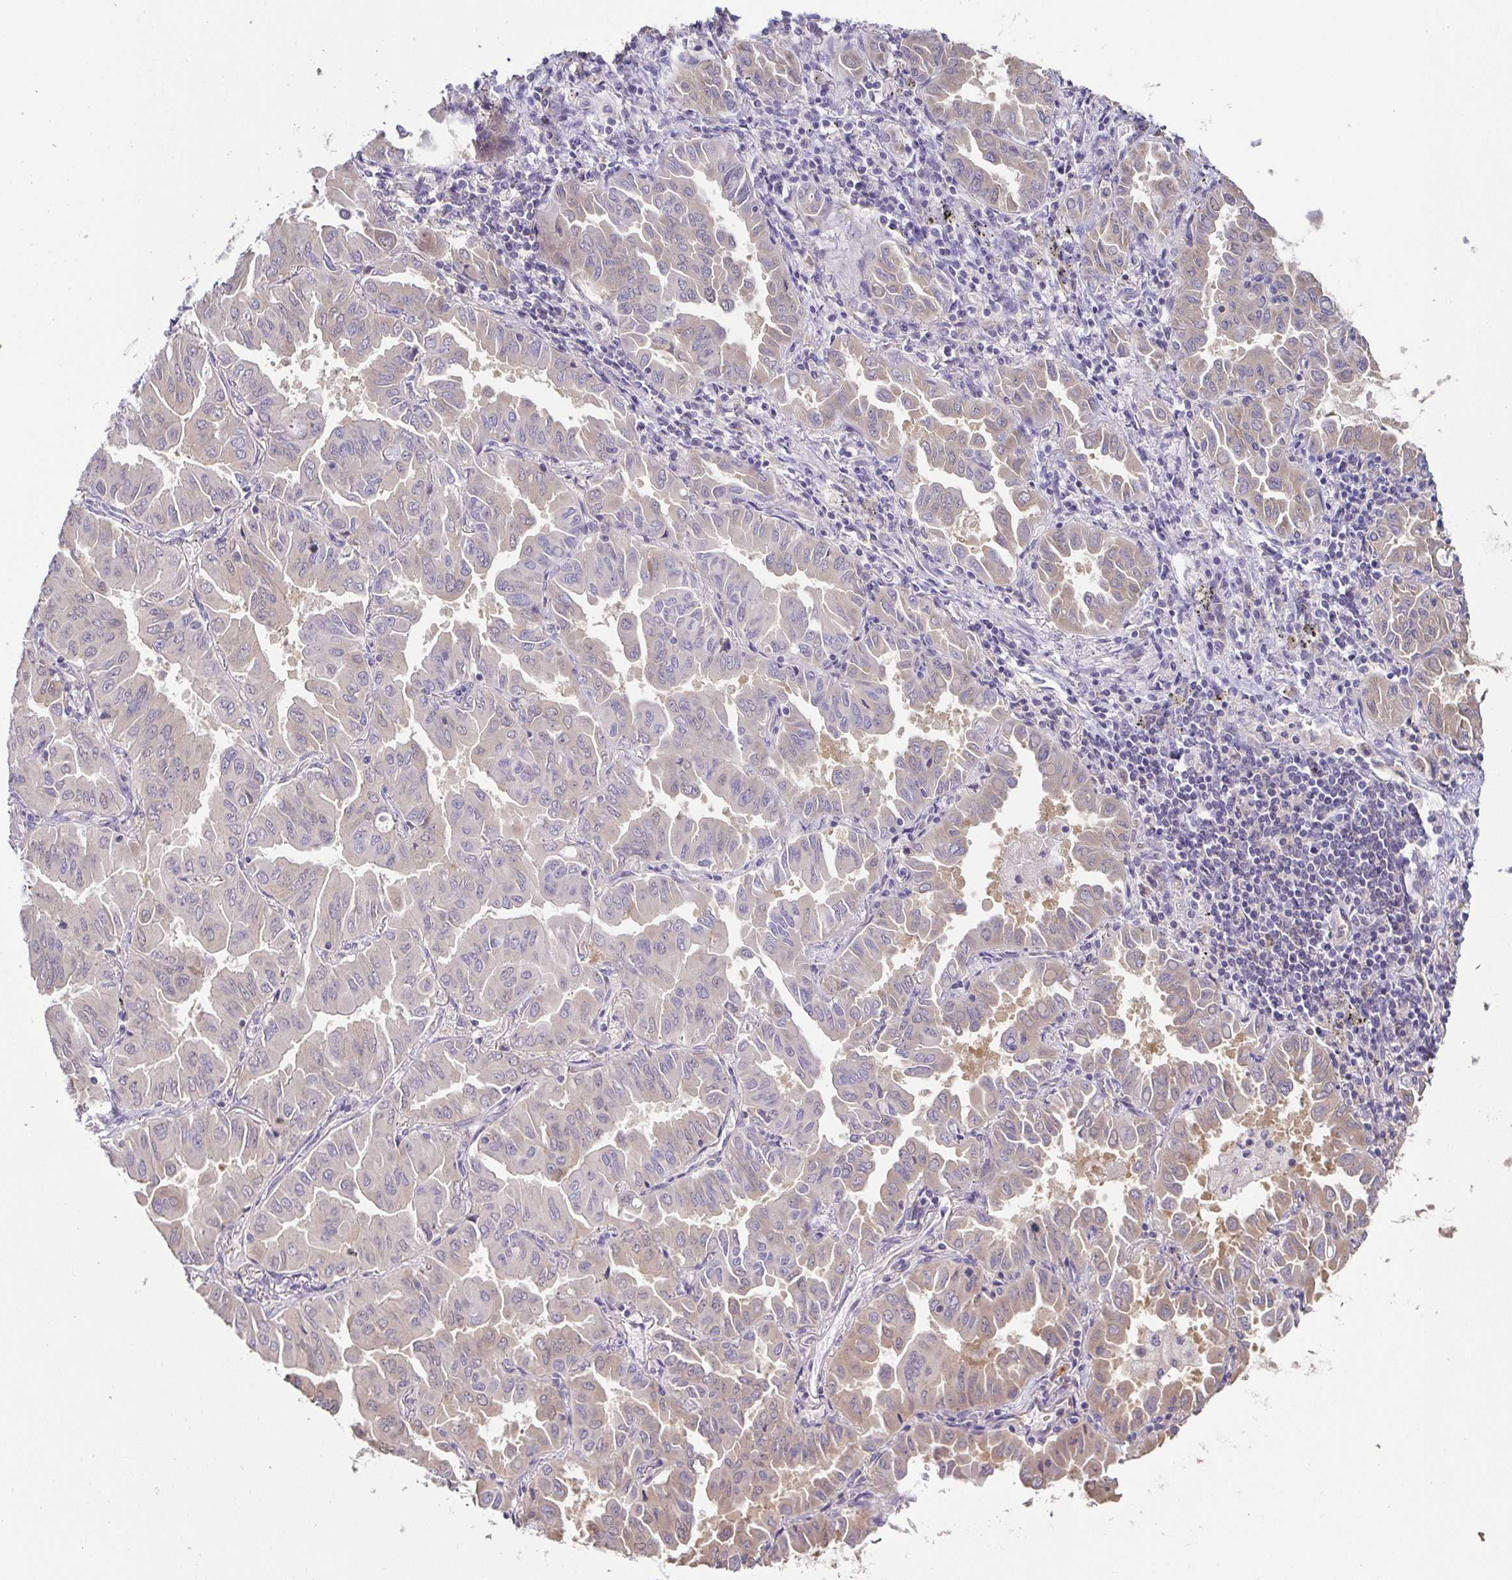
{"staining": {"intensity": "weak", "quantity": "<25%", "location": "cytoplasmic/membranous"}, "tissue": "lung cancer", "cell_type": "Tumor cells", "image_type": "cancer", "snomed": [{"axis": "morphology", "description": "Adenocarcinoma, NOS"}, {"axis": "topography", "description": "Lung"}], "caption": "The photomicrograph shows no significant expression in tumor cells of adenocarcinoma (lung).", "gene": "EIF3D", "patient": {"sex": "male", "age": 64}}